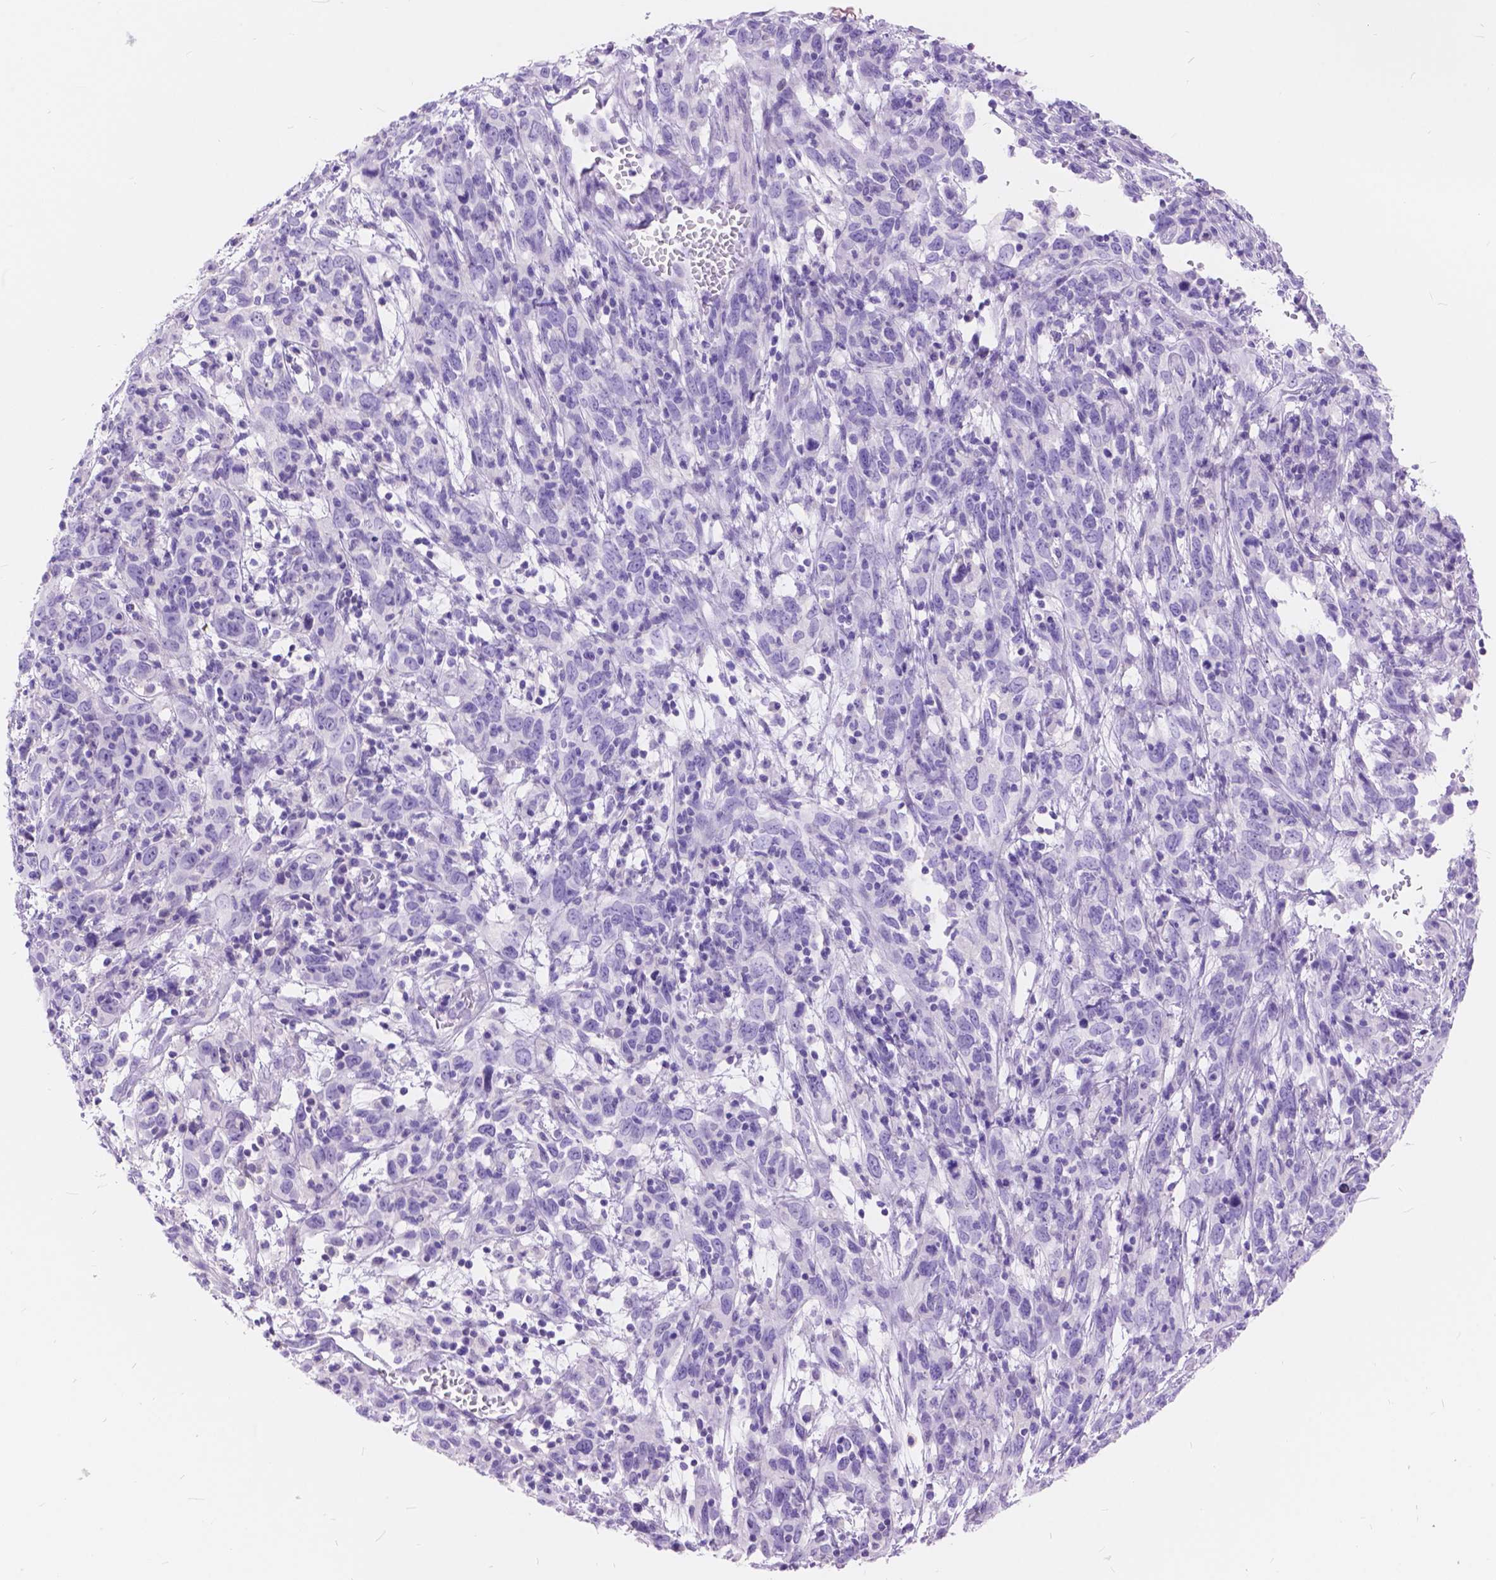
{"staining": {"intensity": "negative", "quantity": "none", "location": "none"}, "tissue": "cervical cancer", "cell_type": "Tumor cells", "image_type": "cancer", "snomed": [{"axis": "morphology", "description": "Adenocarcinoma, NOS"}, {"axis": "topography", "description": "Cervix"}], "caption": "There is no significant positivity in tumor cells of cervical adenocarcinoma. (DAB immunohistochemistry with hematoxylin counter stain).", "gene": "FOXL2", "patient": {"sex": "female", "age": 40}}